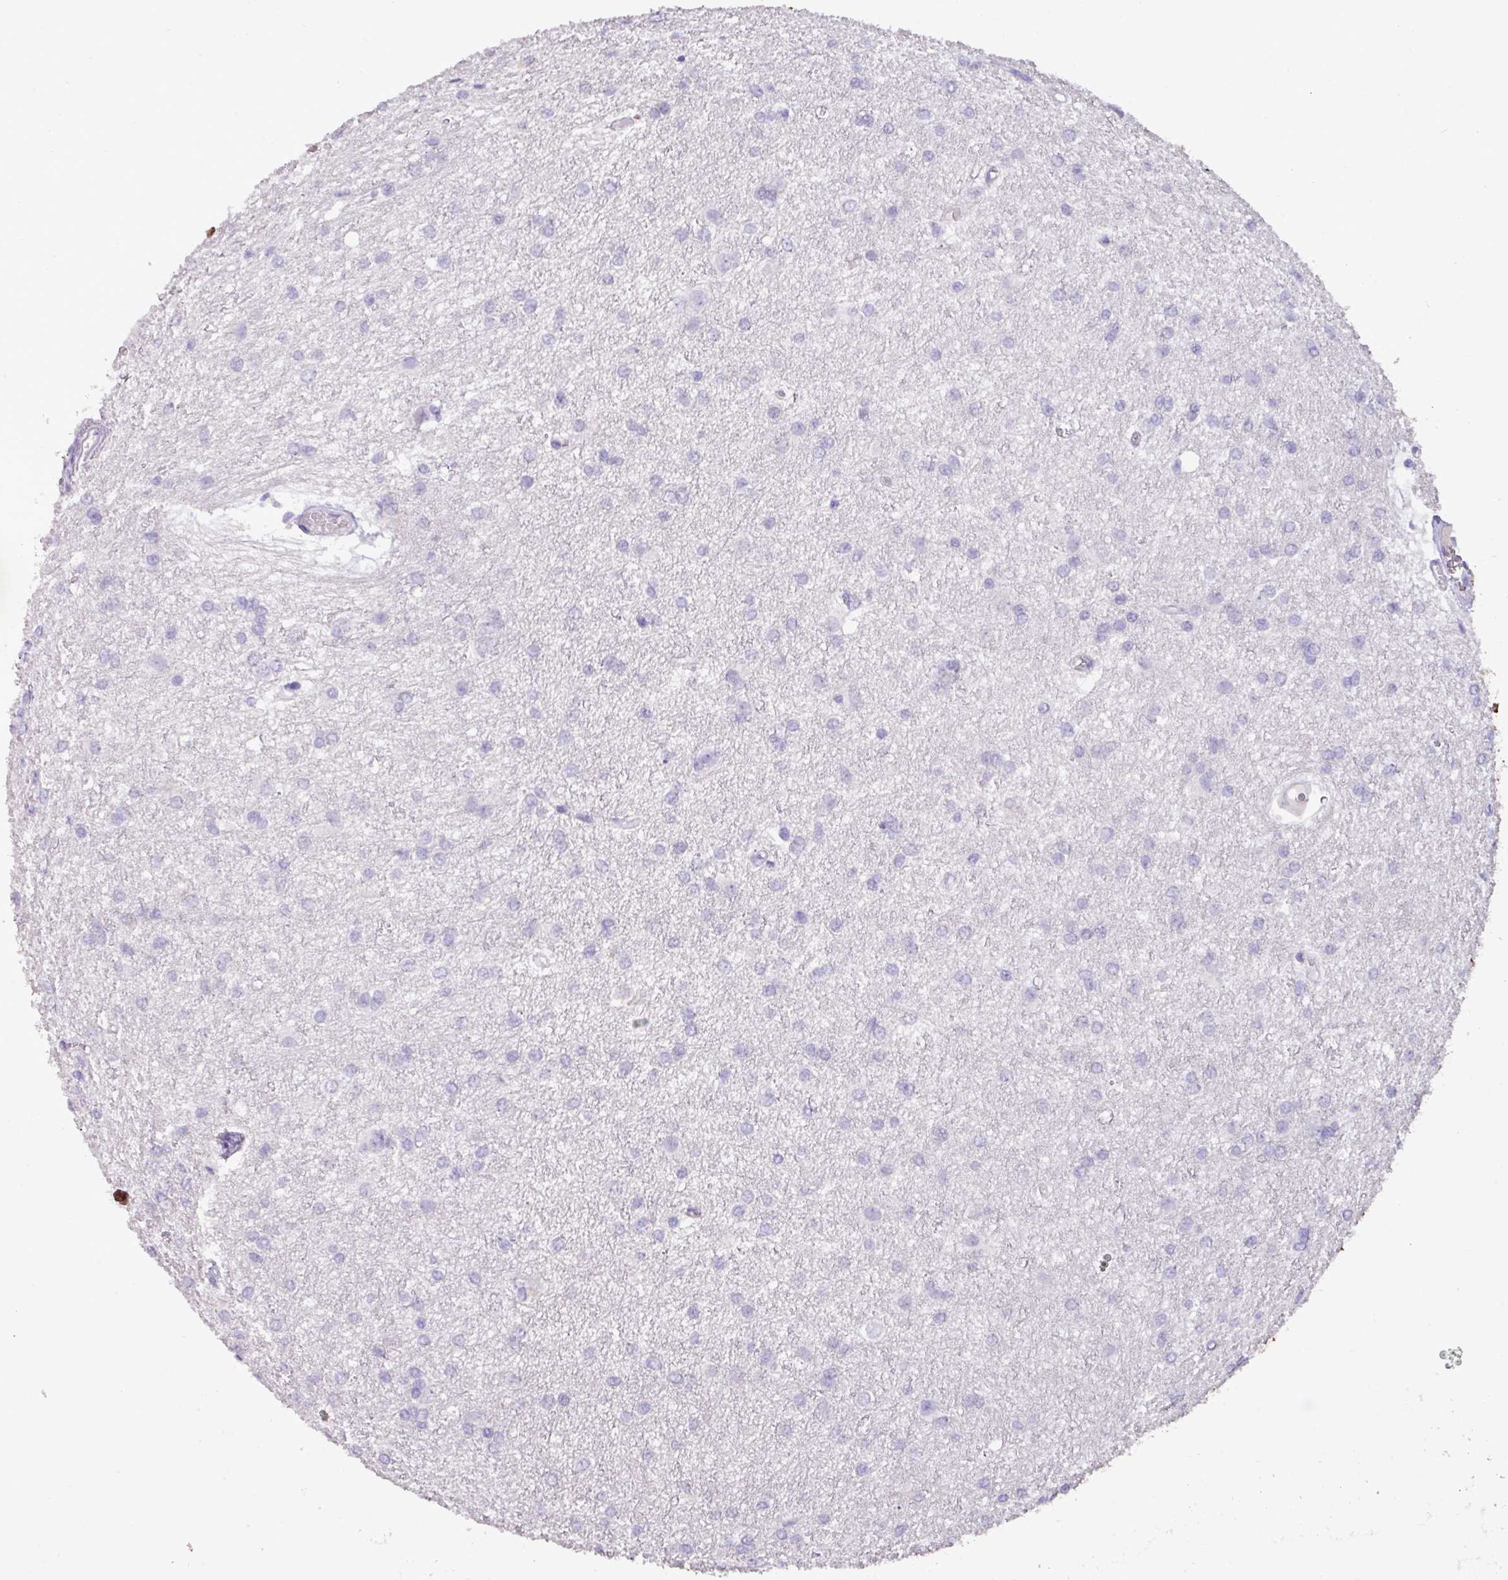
{"staining": {"intensity": "negative", "quantity": "none", "location": "none"}, "tissue": "glioma", "cell_type": "Tumor cells", "image_type": "cancer", "snomed": [{"axis": "morphology", "description": "Glioma, malignant, High grade"}, {"axis": "topography", "description": "Brain"}], "caption": "An image of human high-grade glioma (malignant) is negative for staining in tumor cells.", "gene": "EPCAM", "patient": {"sex": "female", "age": 50}}